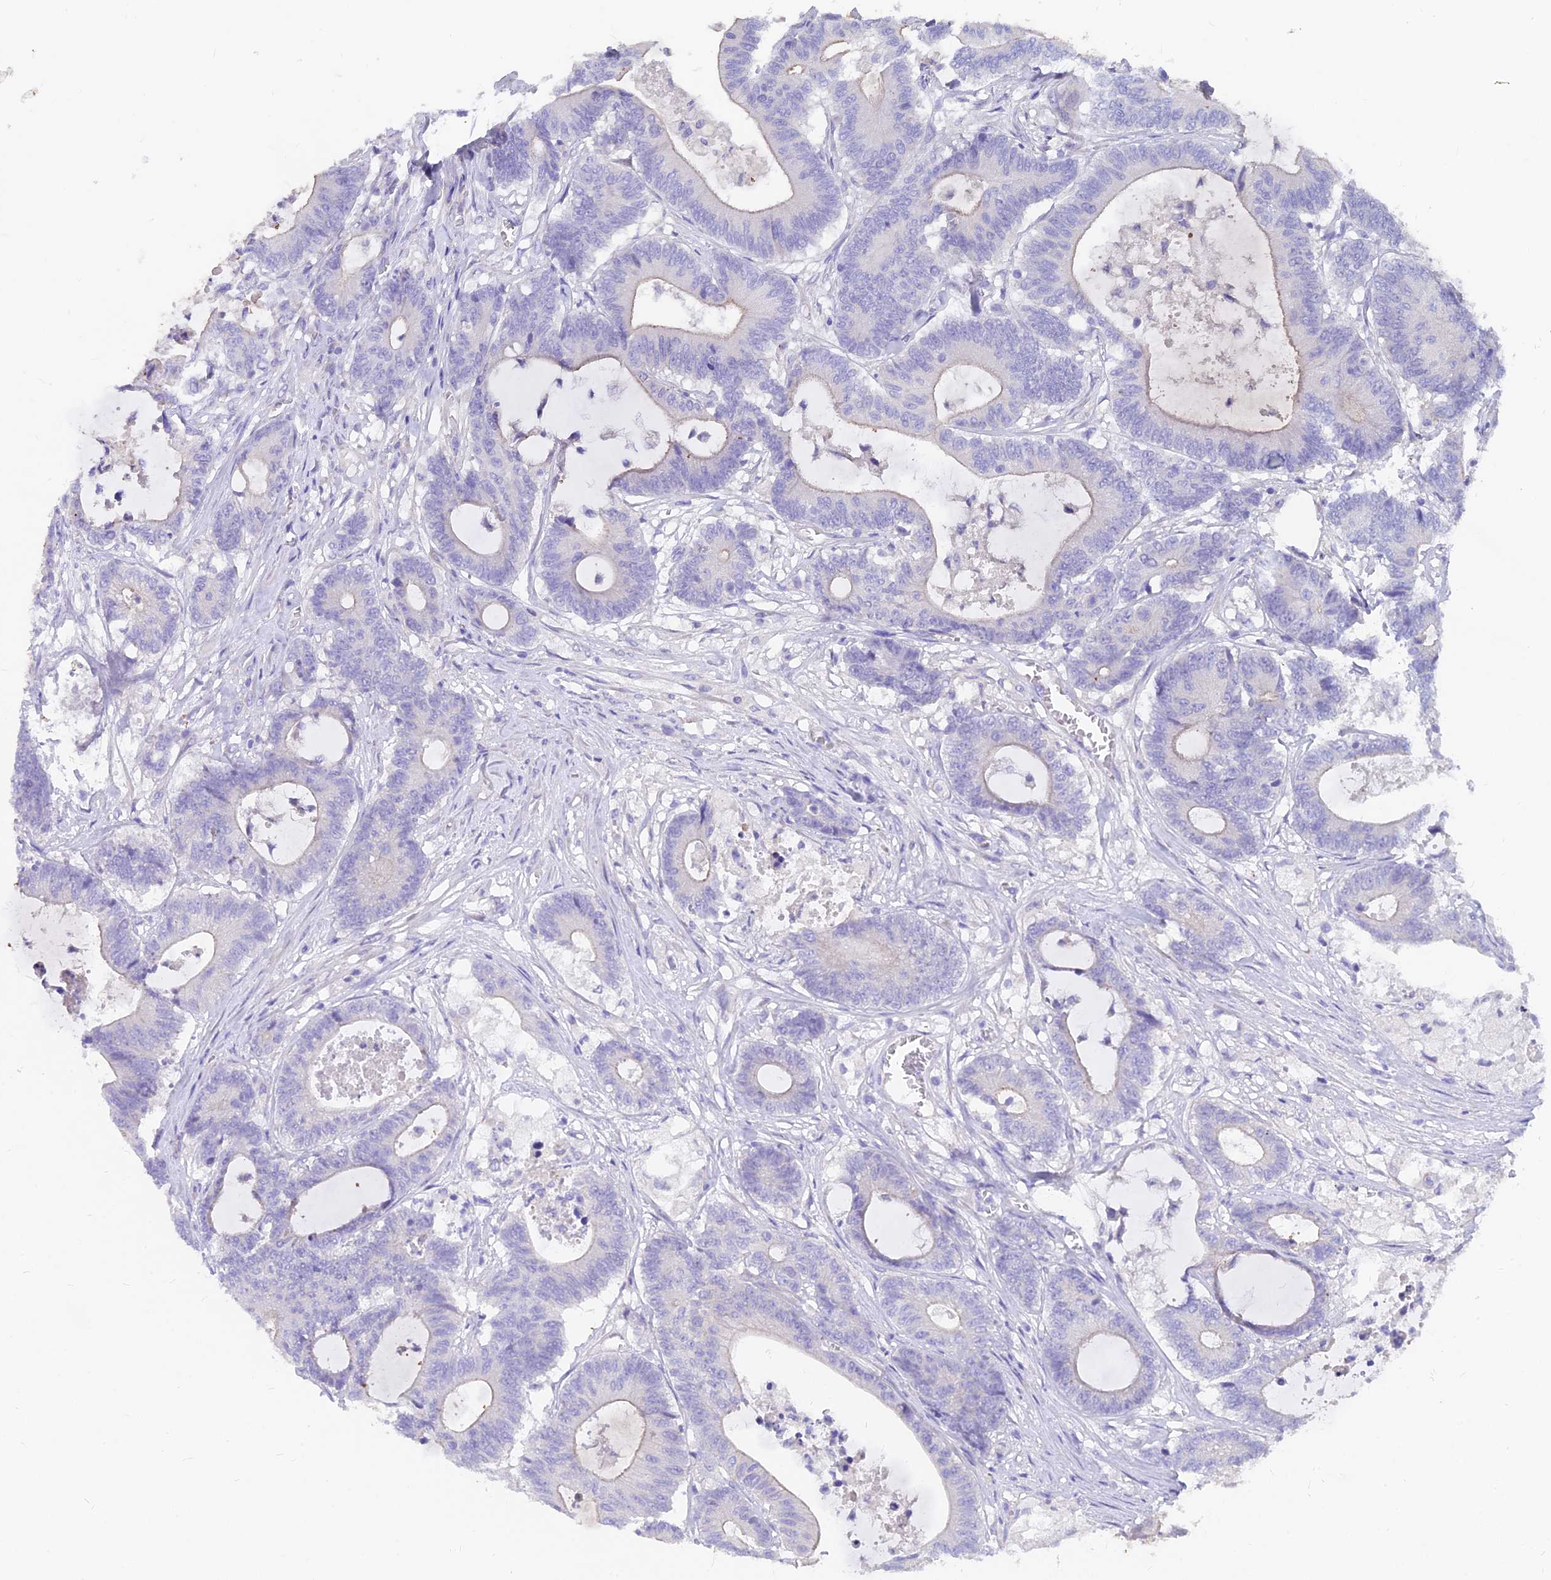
{"staining": {"intensity": "negative", "quantity": "none", "location": "none"}, "tissue": "colorectal cancer", "cell_type": "Tumor cells", "image_type": "cancer", "snomed": [{"axis": "morphology", "description": "Adenocarcinoma, NOS"}, {"axis": "topography", "description": "Colon"}], "caption": "Colorectal cancer (adenocarcinoma) stained for a protein using IHC demonstrates no staining tumor cells.", "gene": "FAM168B", "patient": {"sex": "female", "age": 84}}